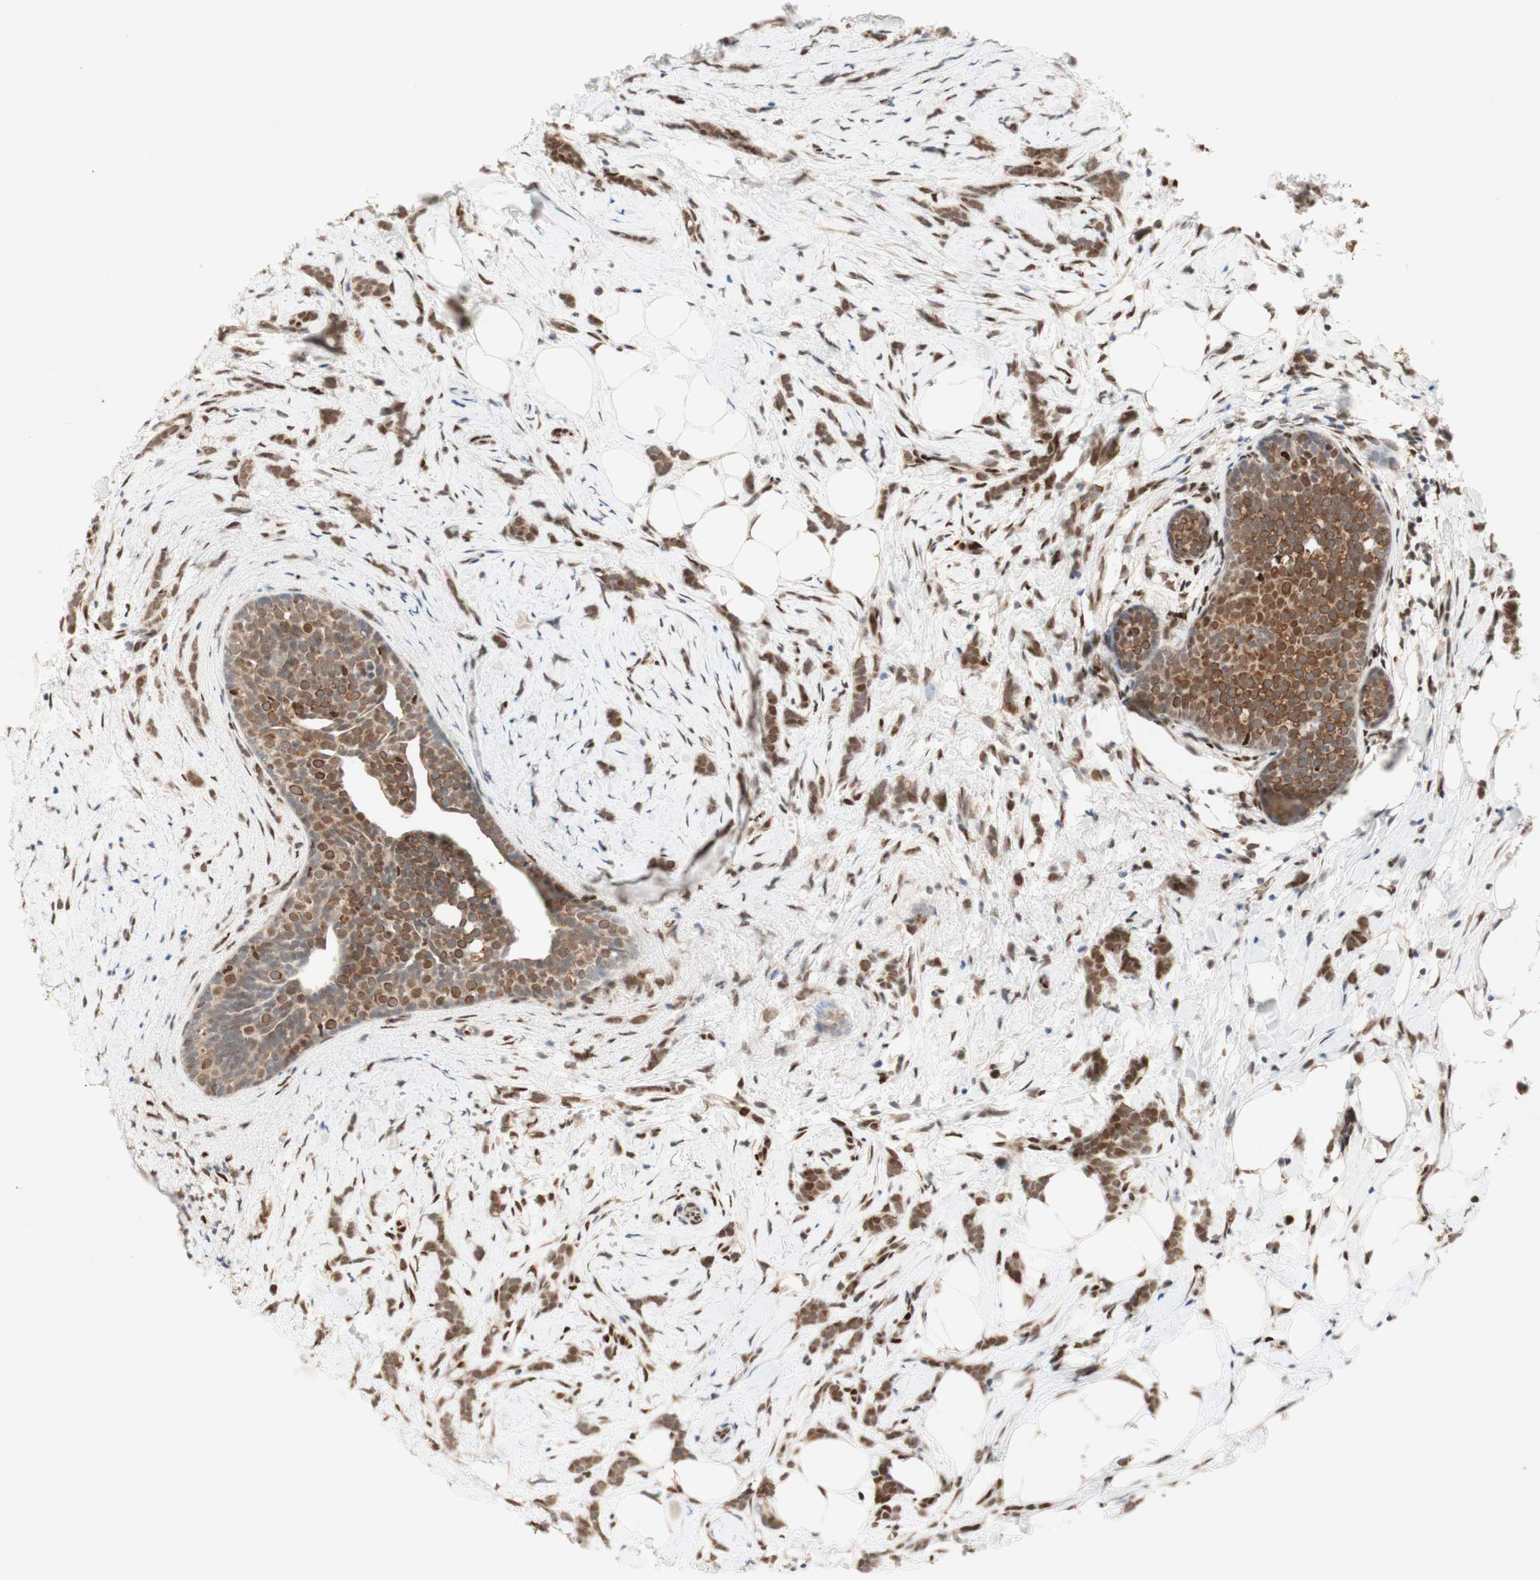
{"staining": {"intensity": "moderate", "quantity": ">75%", "location": "cytoplasmic/membranous"}, "tissue": "breast cancer", "cell_type": "Tumor cells", "image_type": "cancer", "snomed": [{"axis": "morphology", "description": "Lobular carcinoma, in situ"}, {"axis": "morphology", "description": "Lobular carcinoma"}, {"axis": "topography", "description": "Breast"}], "caption": "Protein expression analysis of human lobular carcinoma in situ (breast) reveals moderate cytoplasmic/membranous staining in about >75% of tumor cells. Using DAB (3,3'-diaminobenzidine) (brown) and hematoxylin (blue) stains, captured at high magnification using brightfield microscopy.", "gene": "DNMT3A", "patient": {"sex": "female", "age": 41}}